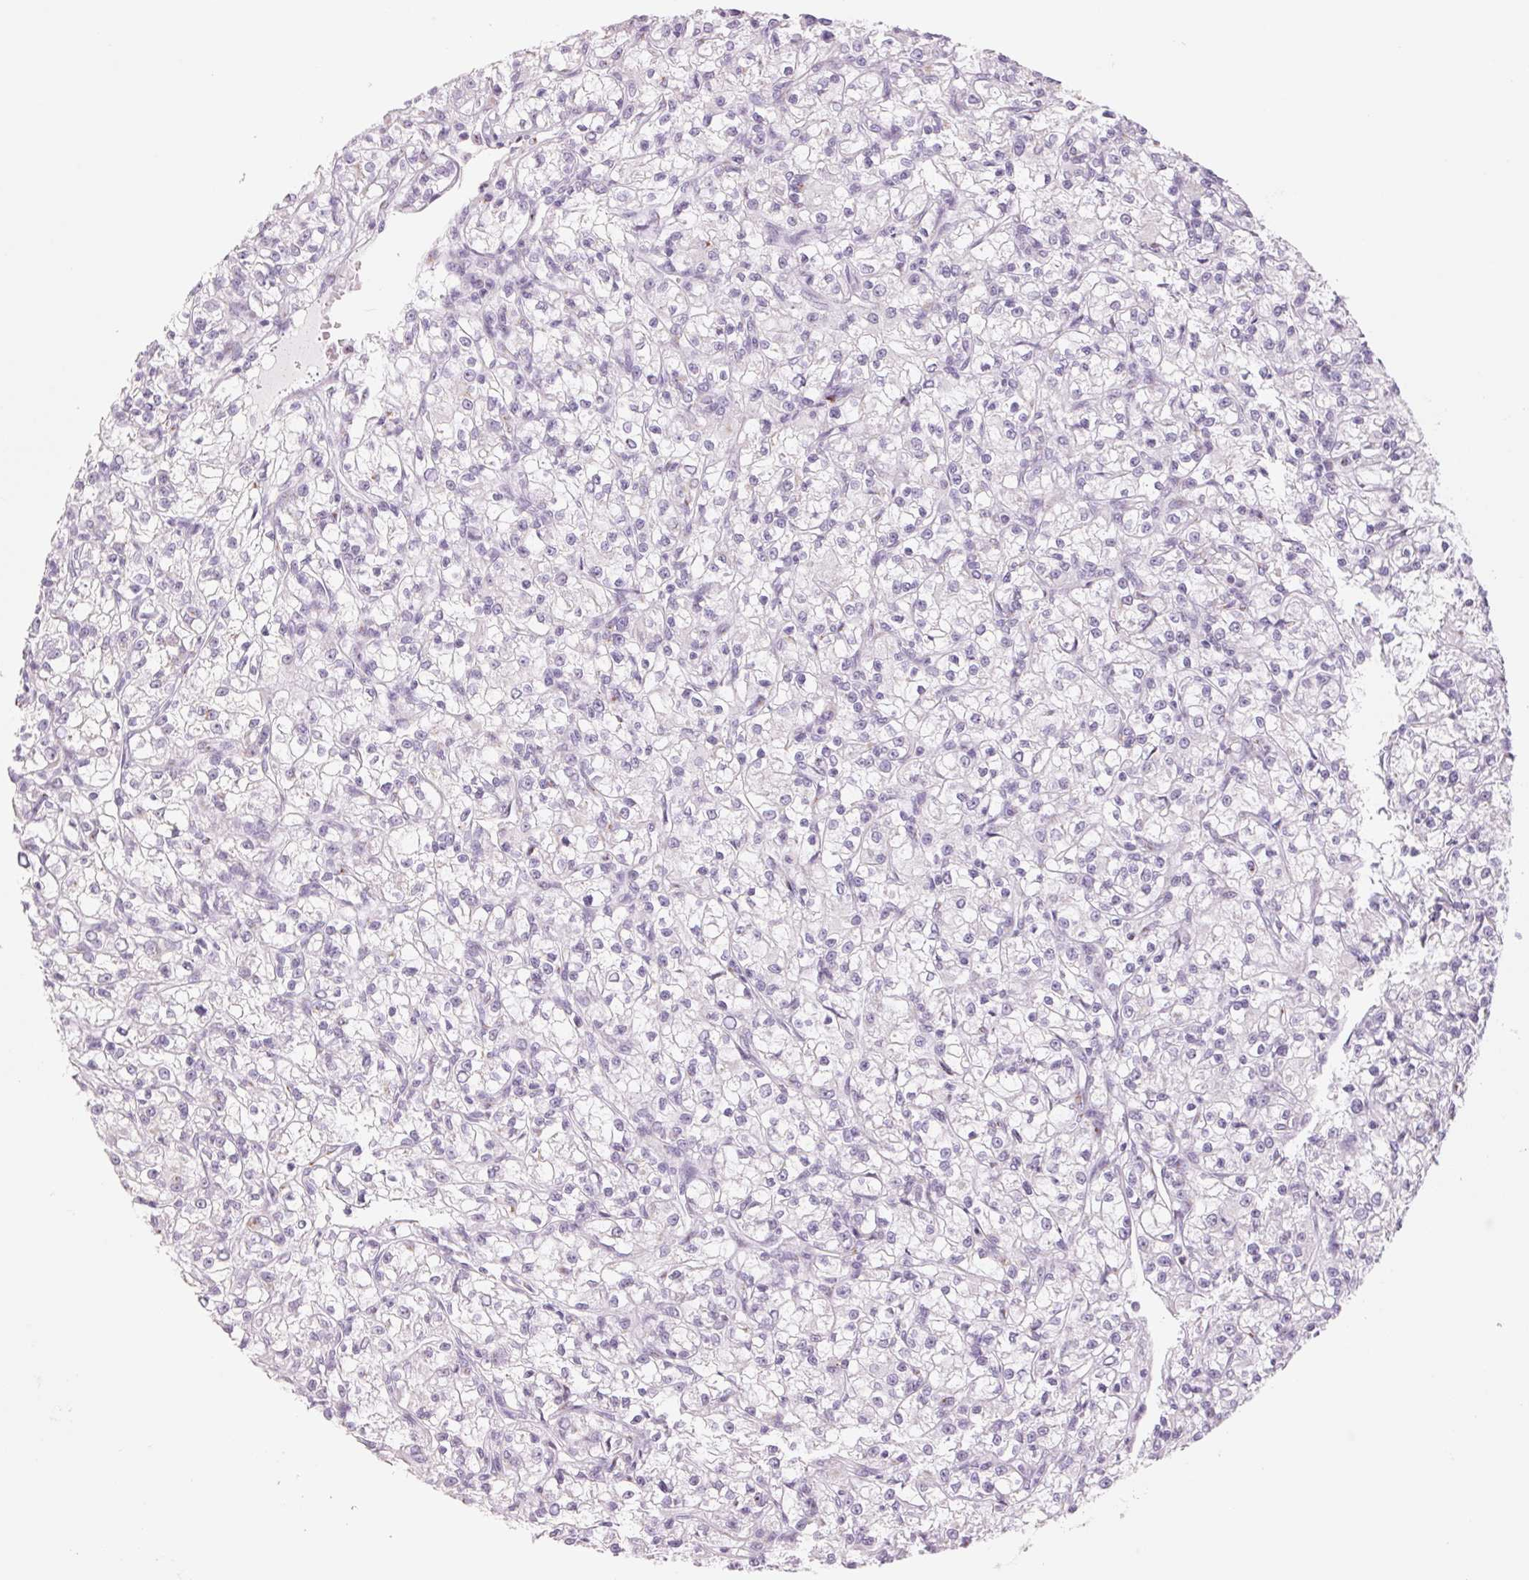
{"staining": {"intensity": "negative", "quantity": "none", "location": "none"}, "tissue": "renal cancer", "cell_type": "Tumor cells", "image_type": "cancer", "snomed": [{"axis": "morphology", "description": "Adenocarcinoma, NOS"}, {"axis": "topography", "description": "Kidney"}], "caption": "Immunohistochemical staining of renal cancer (adenocarcinoma) reveals no significant expression in tumor cells.", "gene": "GALNT7", "patient": {"sex": "female", "age": 59}}